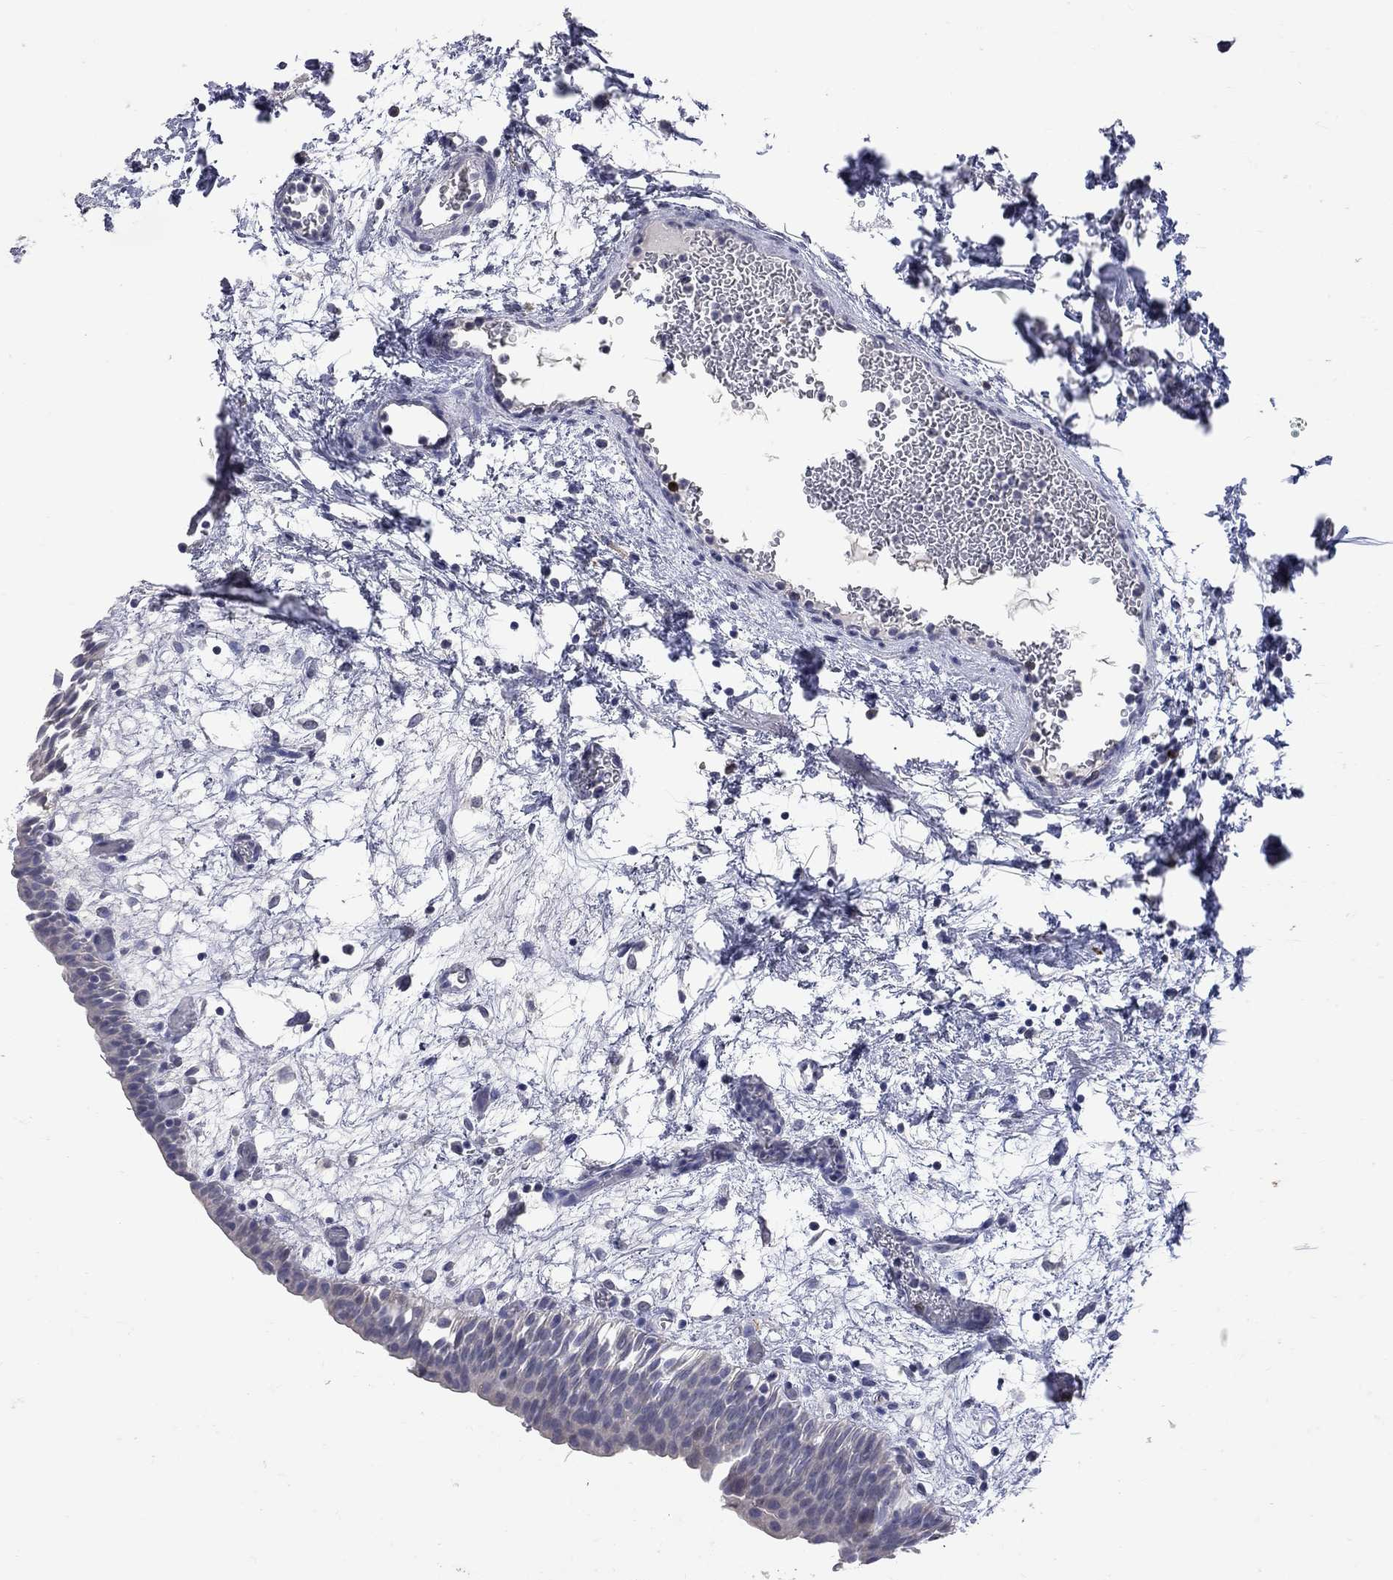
{"staining": {"intensity": "negative", "quantity": "none", "location": "none"}, "tissue": "urinary bladder", "cell_type": "Urothelial cells", "image_type": "normal", "snomed": [{"axis": "morphology", "description": "Normal tissue, NOS"}, {"axis": "topography", "description": "Urinary bladder"}], "caption": "An immunohistochemistry (IHC) histopathology image of unremarkable urinary bladder is shown. There is no staining in urothelial cells of urinary bladder.", "gene": "NOS2", "patient": {"sex": "male", "age": 76}}